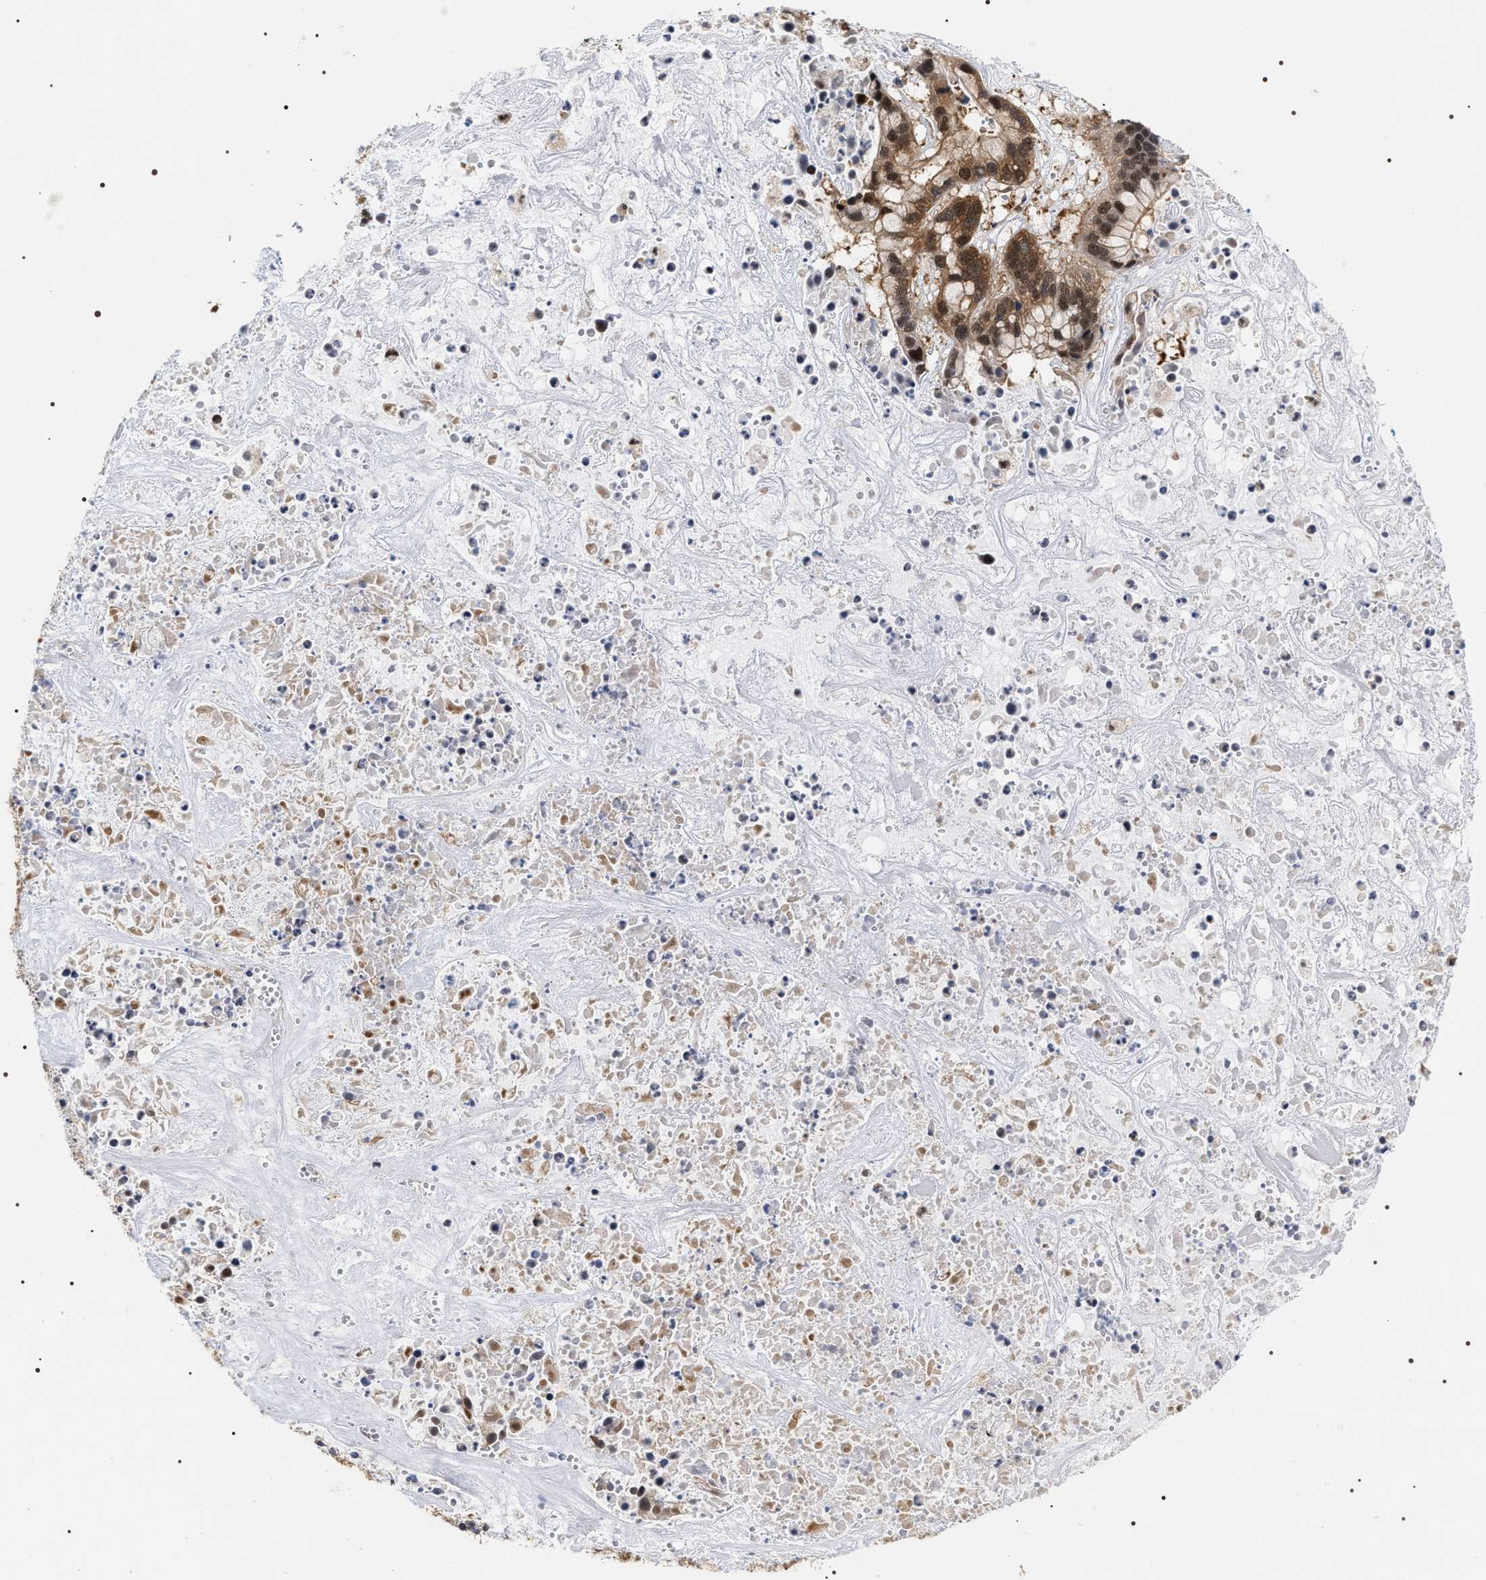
{"staining": {"intensity": "strong", "quantity": ">75%", "location": "cytoplasmic/membranous,nuclear"}, "tissue": "liver cancer", "cell_type": "Tumor cells", "image_type": "cancer", "snomed": [{"axis": "morphology", "description": "Cholangiocarcinoma"}, {"axis": "topography", "description": "Liver"}], "caption": "Protein expression analysis of cholangiocarcinoma (liver) demonstrates strong cytoplasmic/membranous and nuclear staining in approximately >75% of tumor cells. (DAB IHC with brightfield microscopy, high magnification).", "gene": "BAG6", "patient": {"sex": "female", "age": 65}}